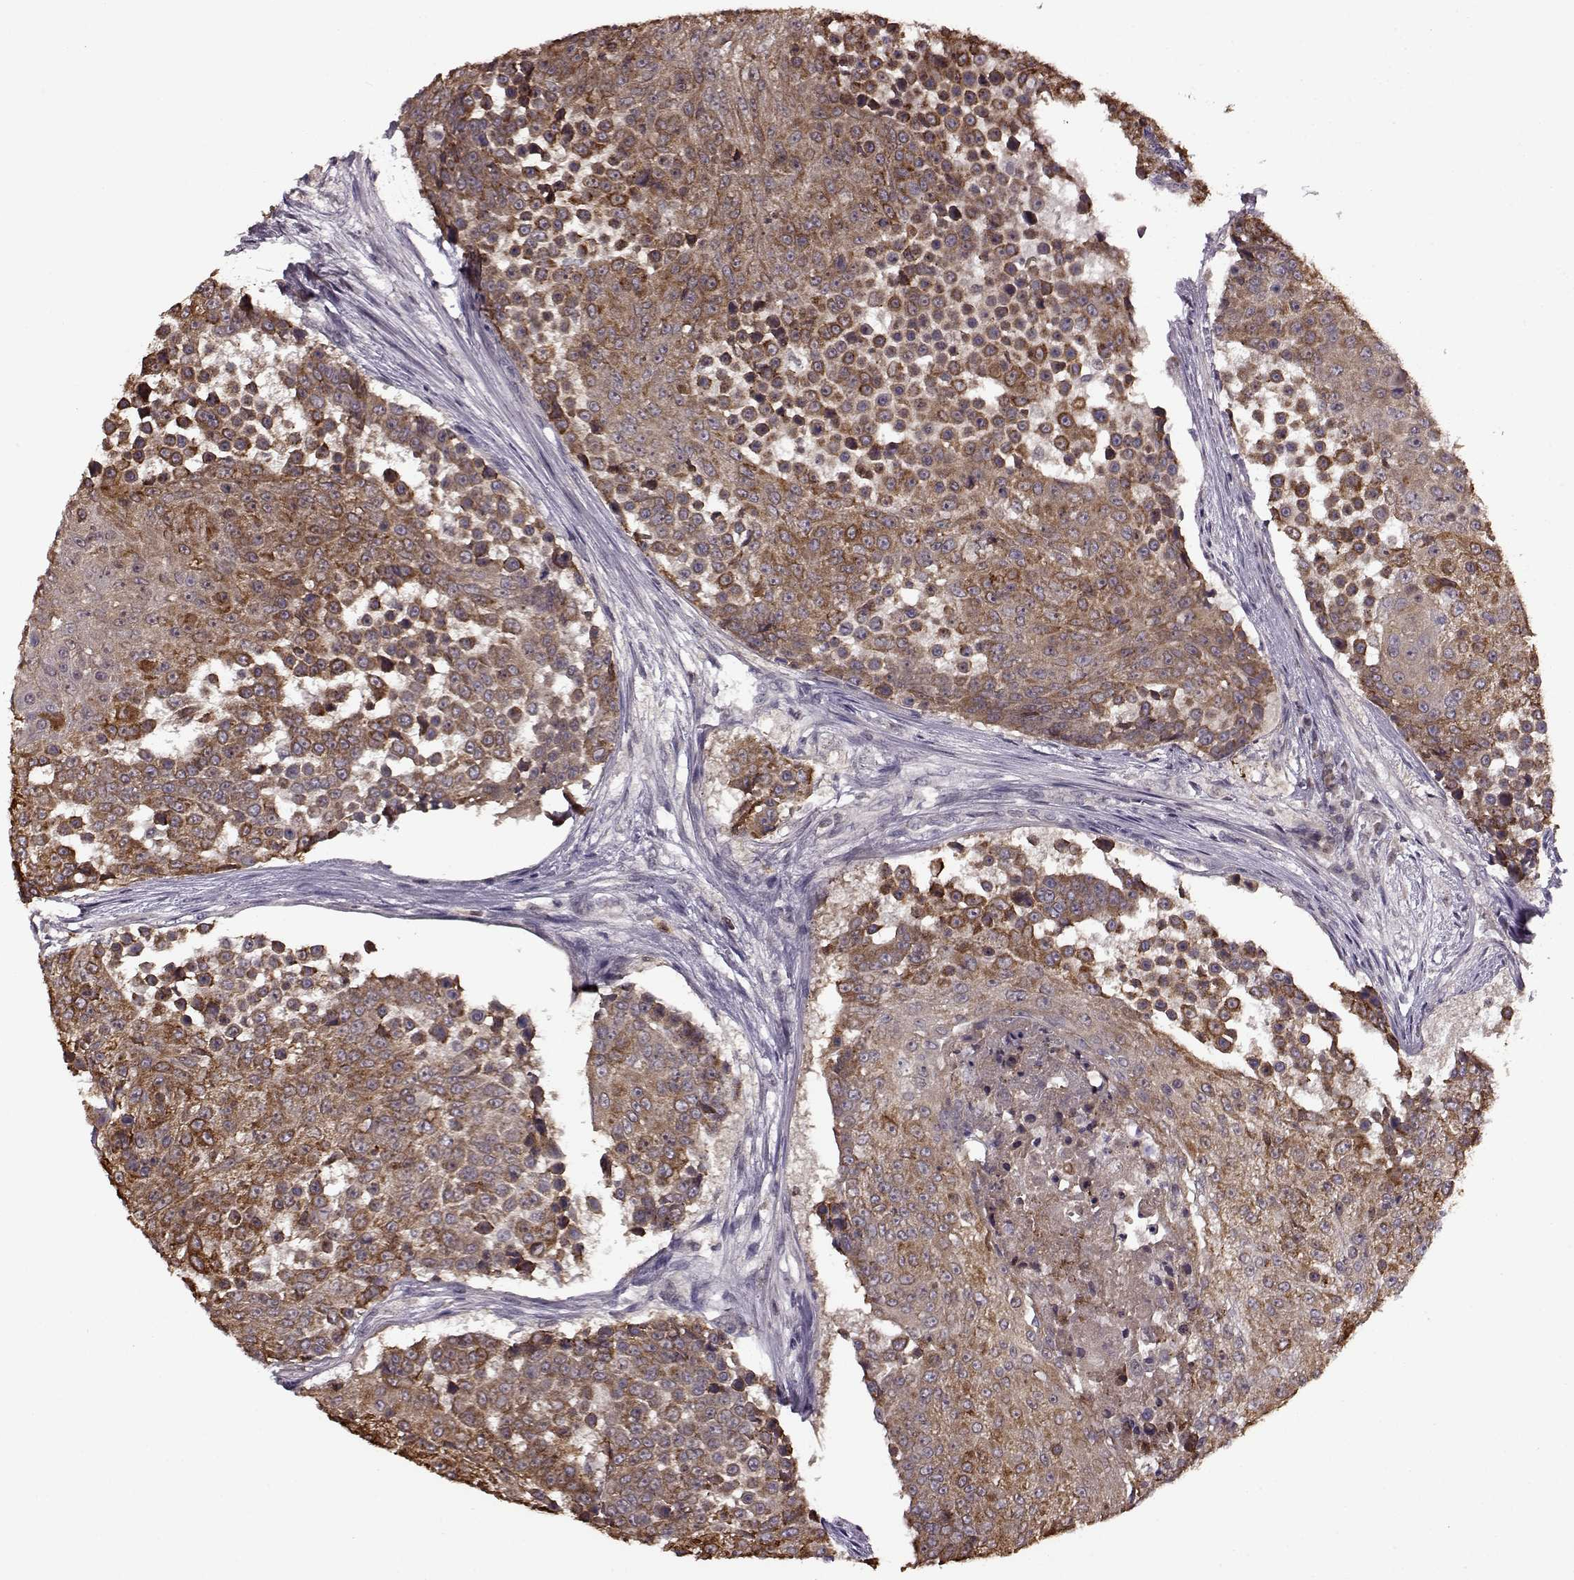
{"staining": {"intensity": "moderate", "quantity": ">75%", "location": "cytoplasmic/membranous,nuclear"}, "tissue": "urothelial cancer", "cell_type": "Tumor cells", "image_type": "cancer", "snomed": [{"axis": "morphology", "description": "Urothelial carcinoma, High grade"}, {"axis": "topography", "description": "Urinary bladder"}], "caption": "This is a histology image of immunohistochemistry (IHC) staining of urothelial cancer, which shows moderate positivity in the cytoplasmic/membranous and nuclear of tumor cells.", "gene": "MAIP1", "patient": {"sex": "female", "age": 63}}